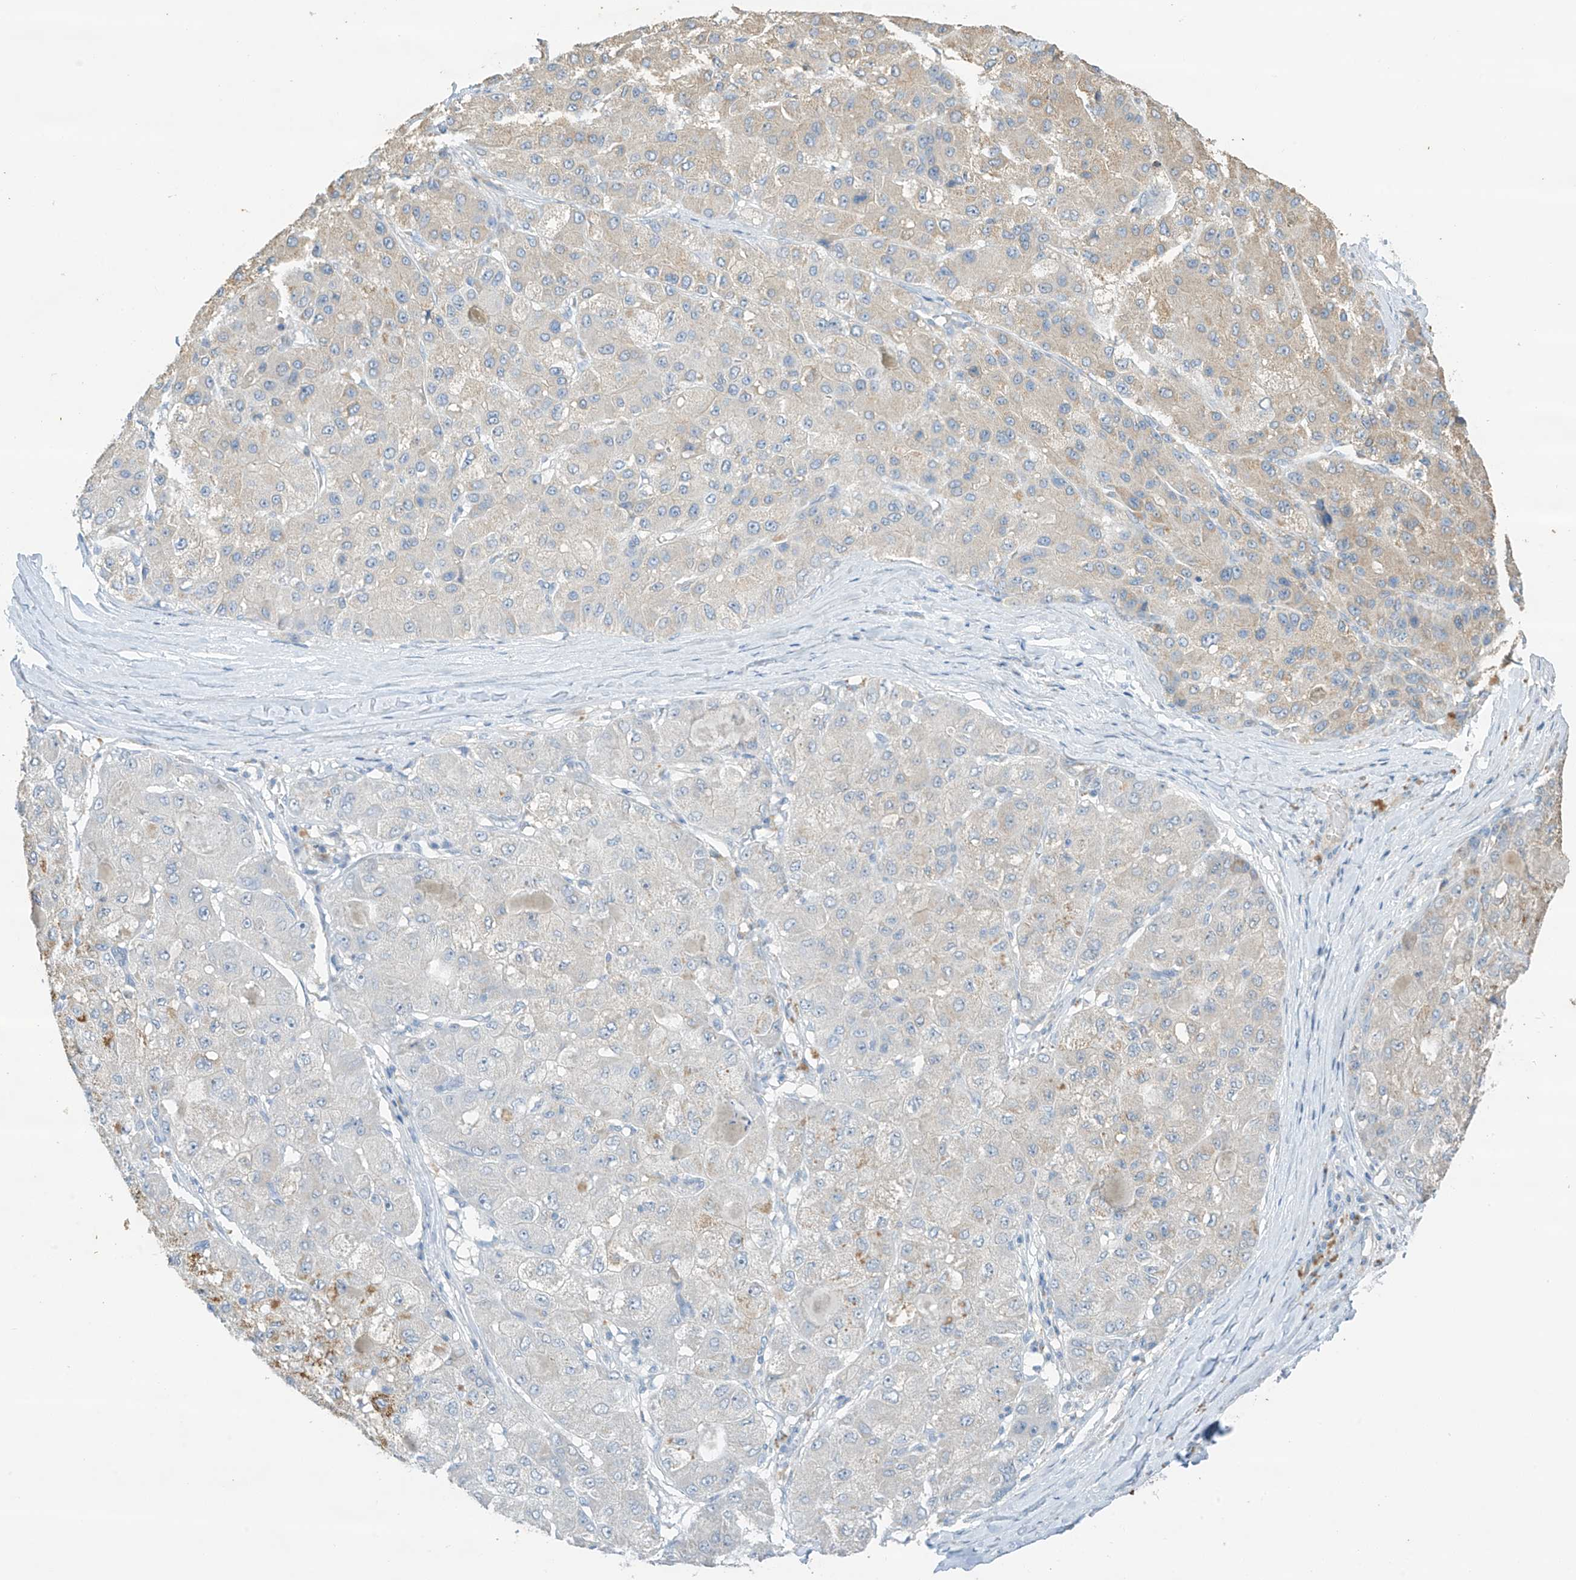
{"staining": {"intensity": "negative", "quantity": "none", "location": "none"}, "tissue": "liver cancer", "cell_type": "Tumor cells", "image_type": "cancer", "snomed": [{"axis": "morphology", "description": "Carcinoma, Hepatocellular, NOS"}, {"axis": "topography", "description": "Liver"}], "caption": "Immunohistochemistry (IHC) photomicrograph of neoplastic tissue: liver cancer (hepatocellular carcinoma) stained with DAB reveals no significant protein staining in tumor cells. (Stains: DAB IHC with hematoxylin counter stain, Microscopy: brightfield microscopy at high magnification).", "gene": "CAPN13", "patient": {"sex": "male", "age": 80}}